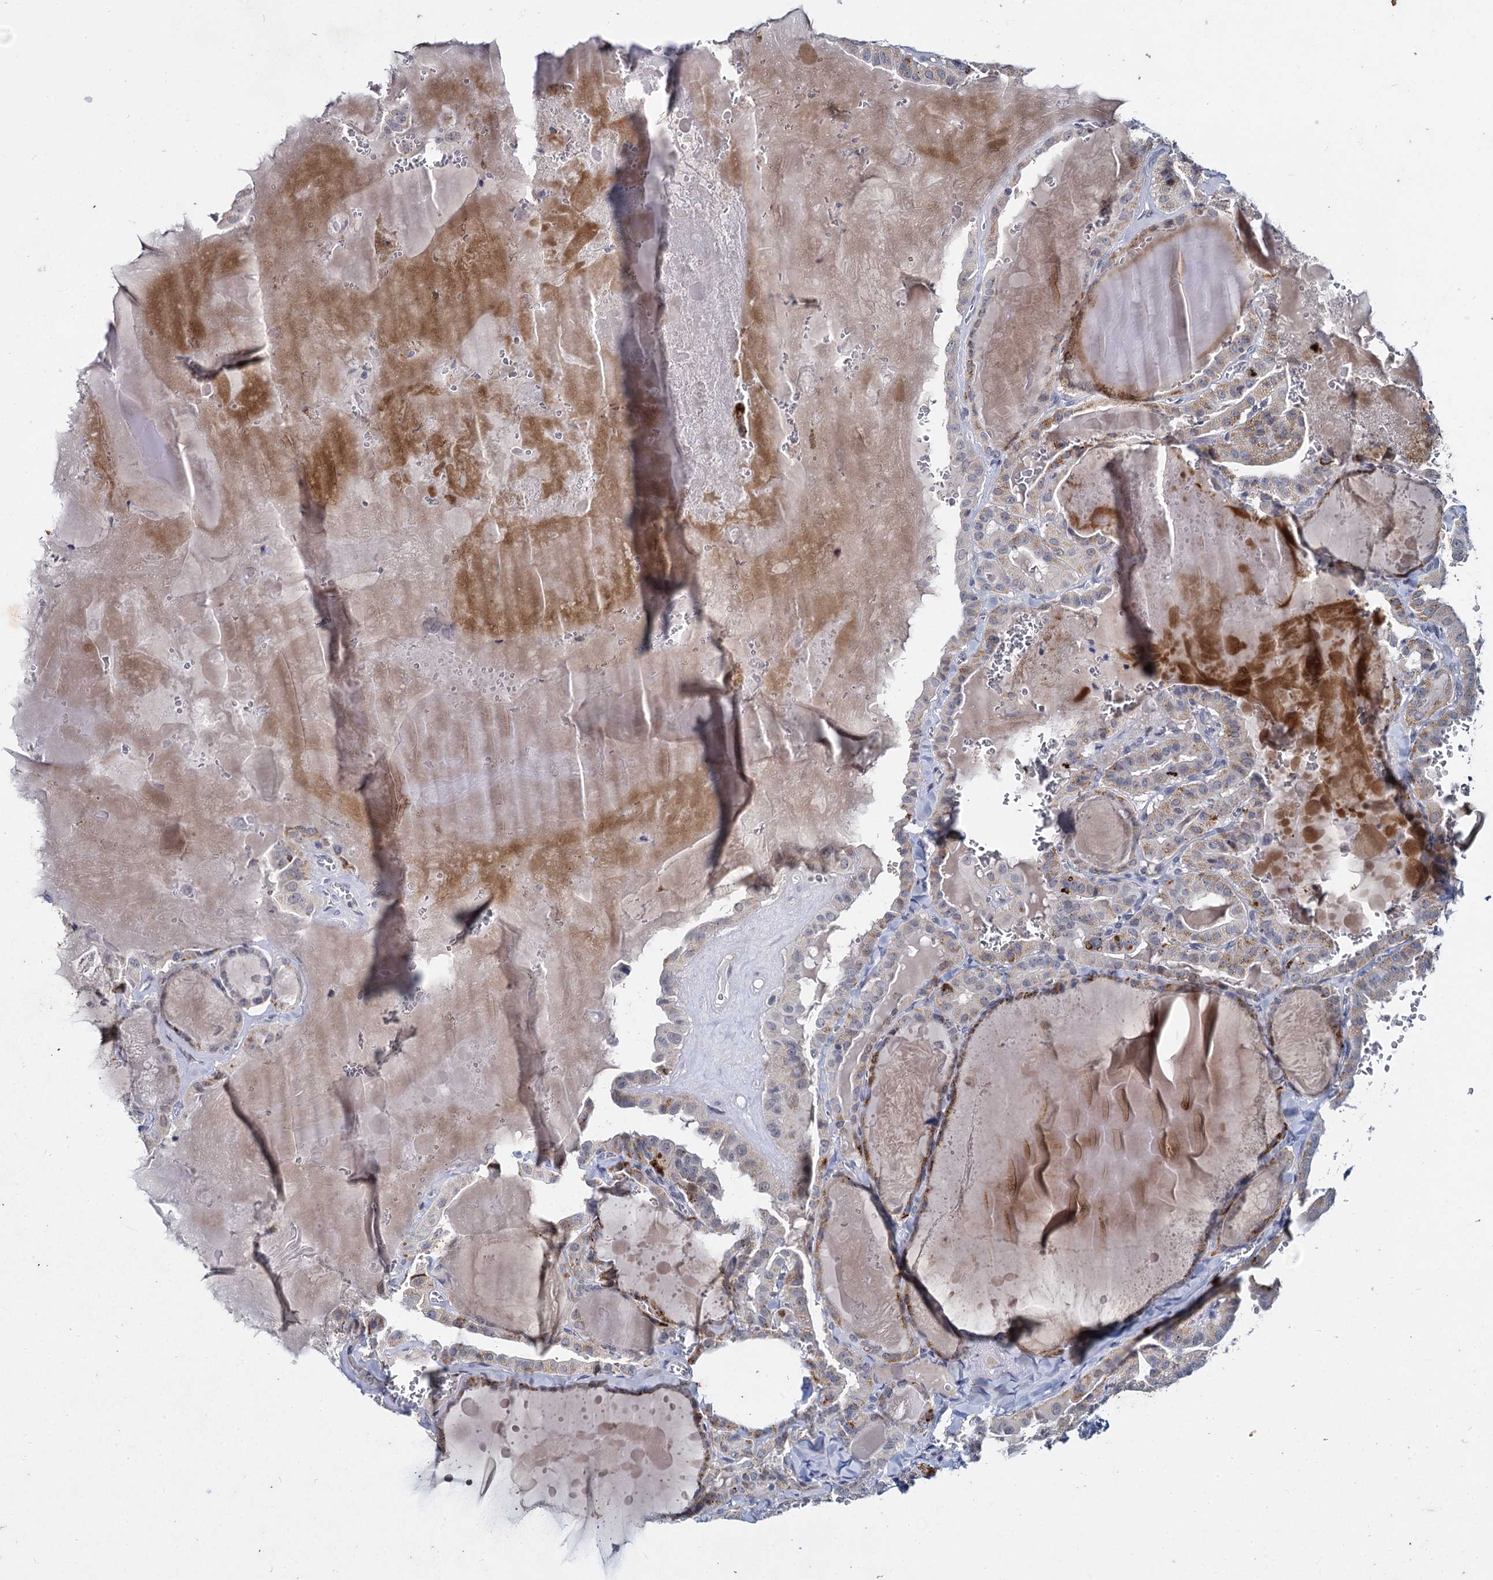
{"staining": {"intensity": "weak", "quantity": "<25%", "location": "cytoplasmic/membranous"}, "tissue": "thyroid cancer", "cell_type": "Tumor cells", "image_type": "cancer", "snomed": [{"axis": "morphology", "description": "Papillary adenocarcinoma, NOS"}, {"axis": "topography", "description": "Thyroid gland"}], "caption": "High magnification brightfield microscopy of thyroid cancer (papillary adenocarcinoma) stained with DAB (3,3'-diaminobenzidine) (brown) and counterstained with hematoxylin (blue): tumor cells show no significant staining. (Brightfield microscopy of DAB IHC at high magnification).", "gene": "RPUSD4", "patient": {"sex": "male", "age": 52}}